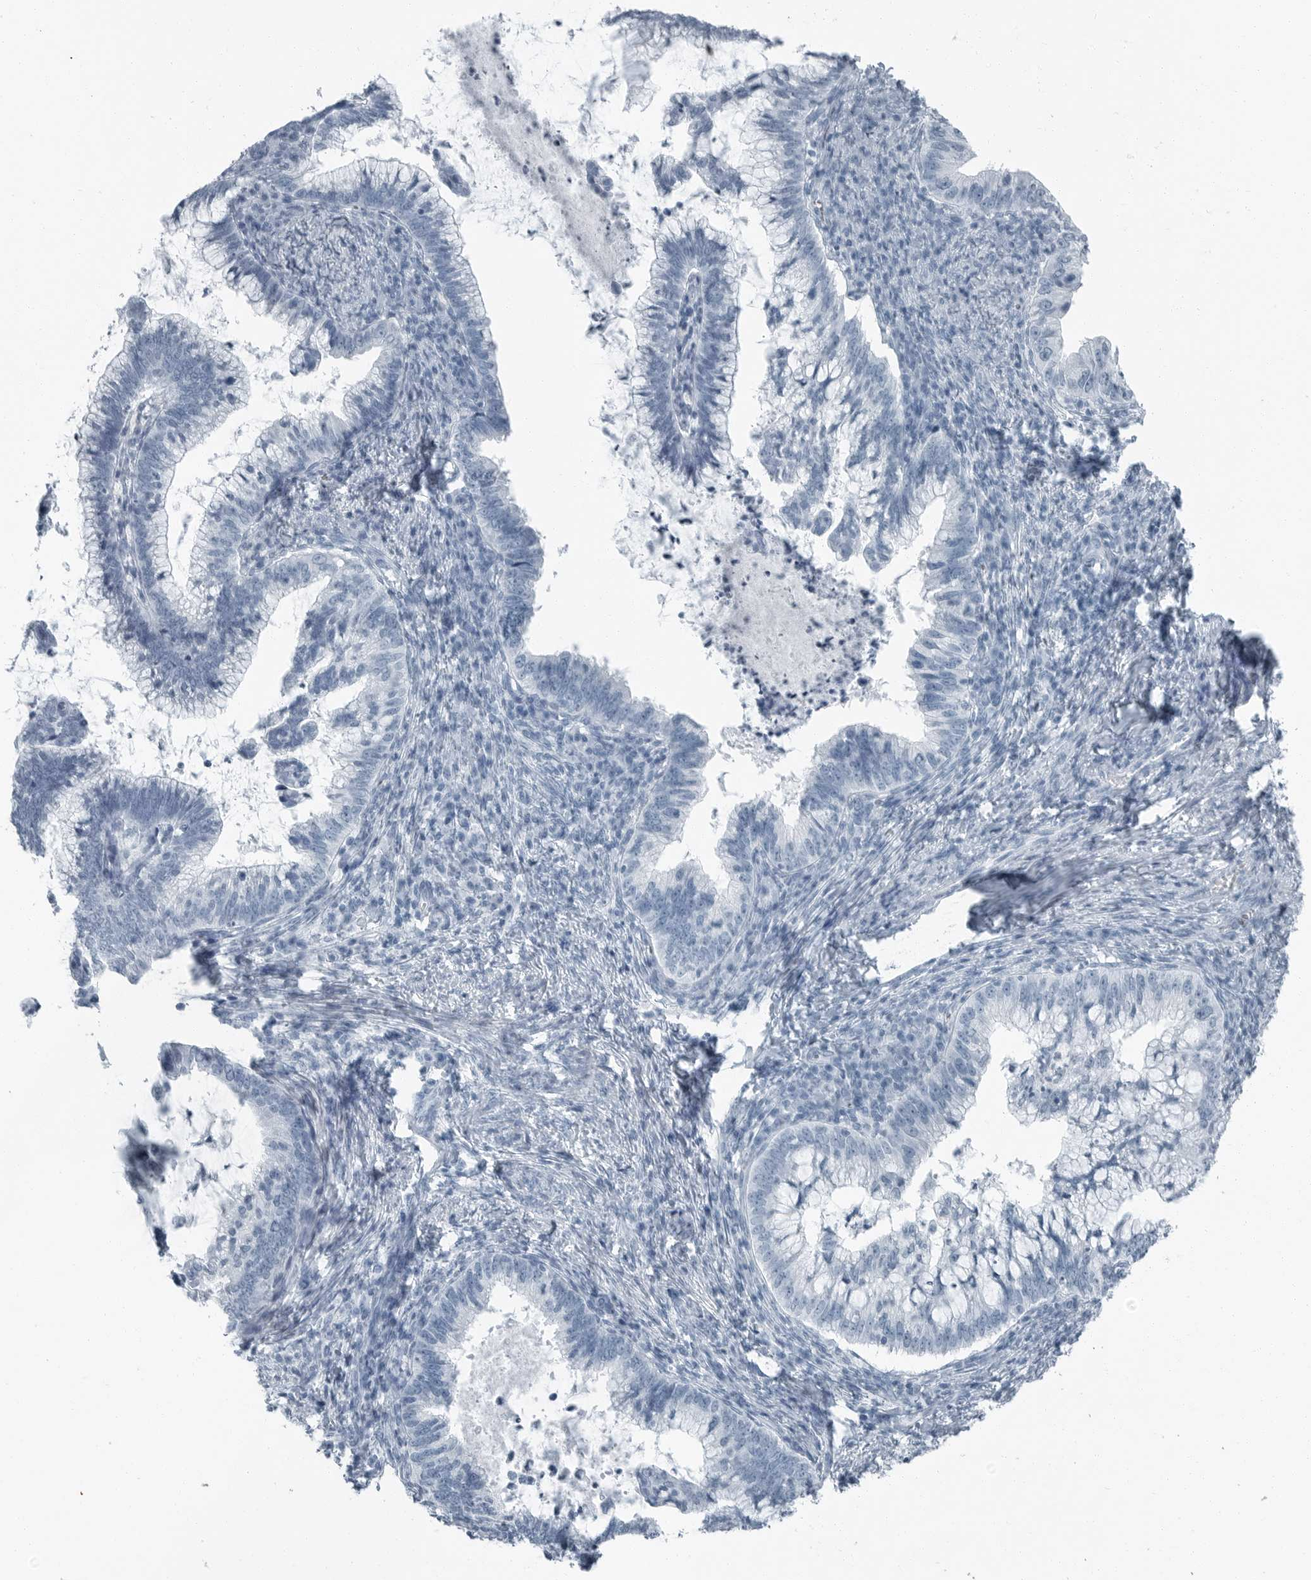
{"staining": {"intensity": "negative", "quantity": "none", "location": "none"}, "tissue": "cervical cancer", "cell_type": "Tumor cells", "image_type": "cancer", "snomed": [{"axis": "morphology", "description": "Adenocarcinoma, NOS"}, {"axis": "topography", "description": "Cervix"}], "caption": "Immunohistochemical staining of human adenocarcinoma (cervical) exhibits no significant expression in tumor cells.", "gene": "FABP6", "patient": {"sex": "female", "age": 36}}